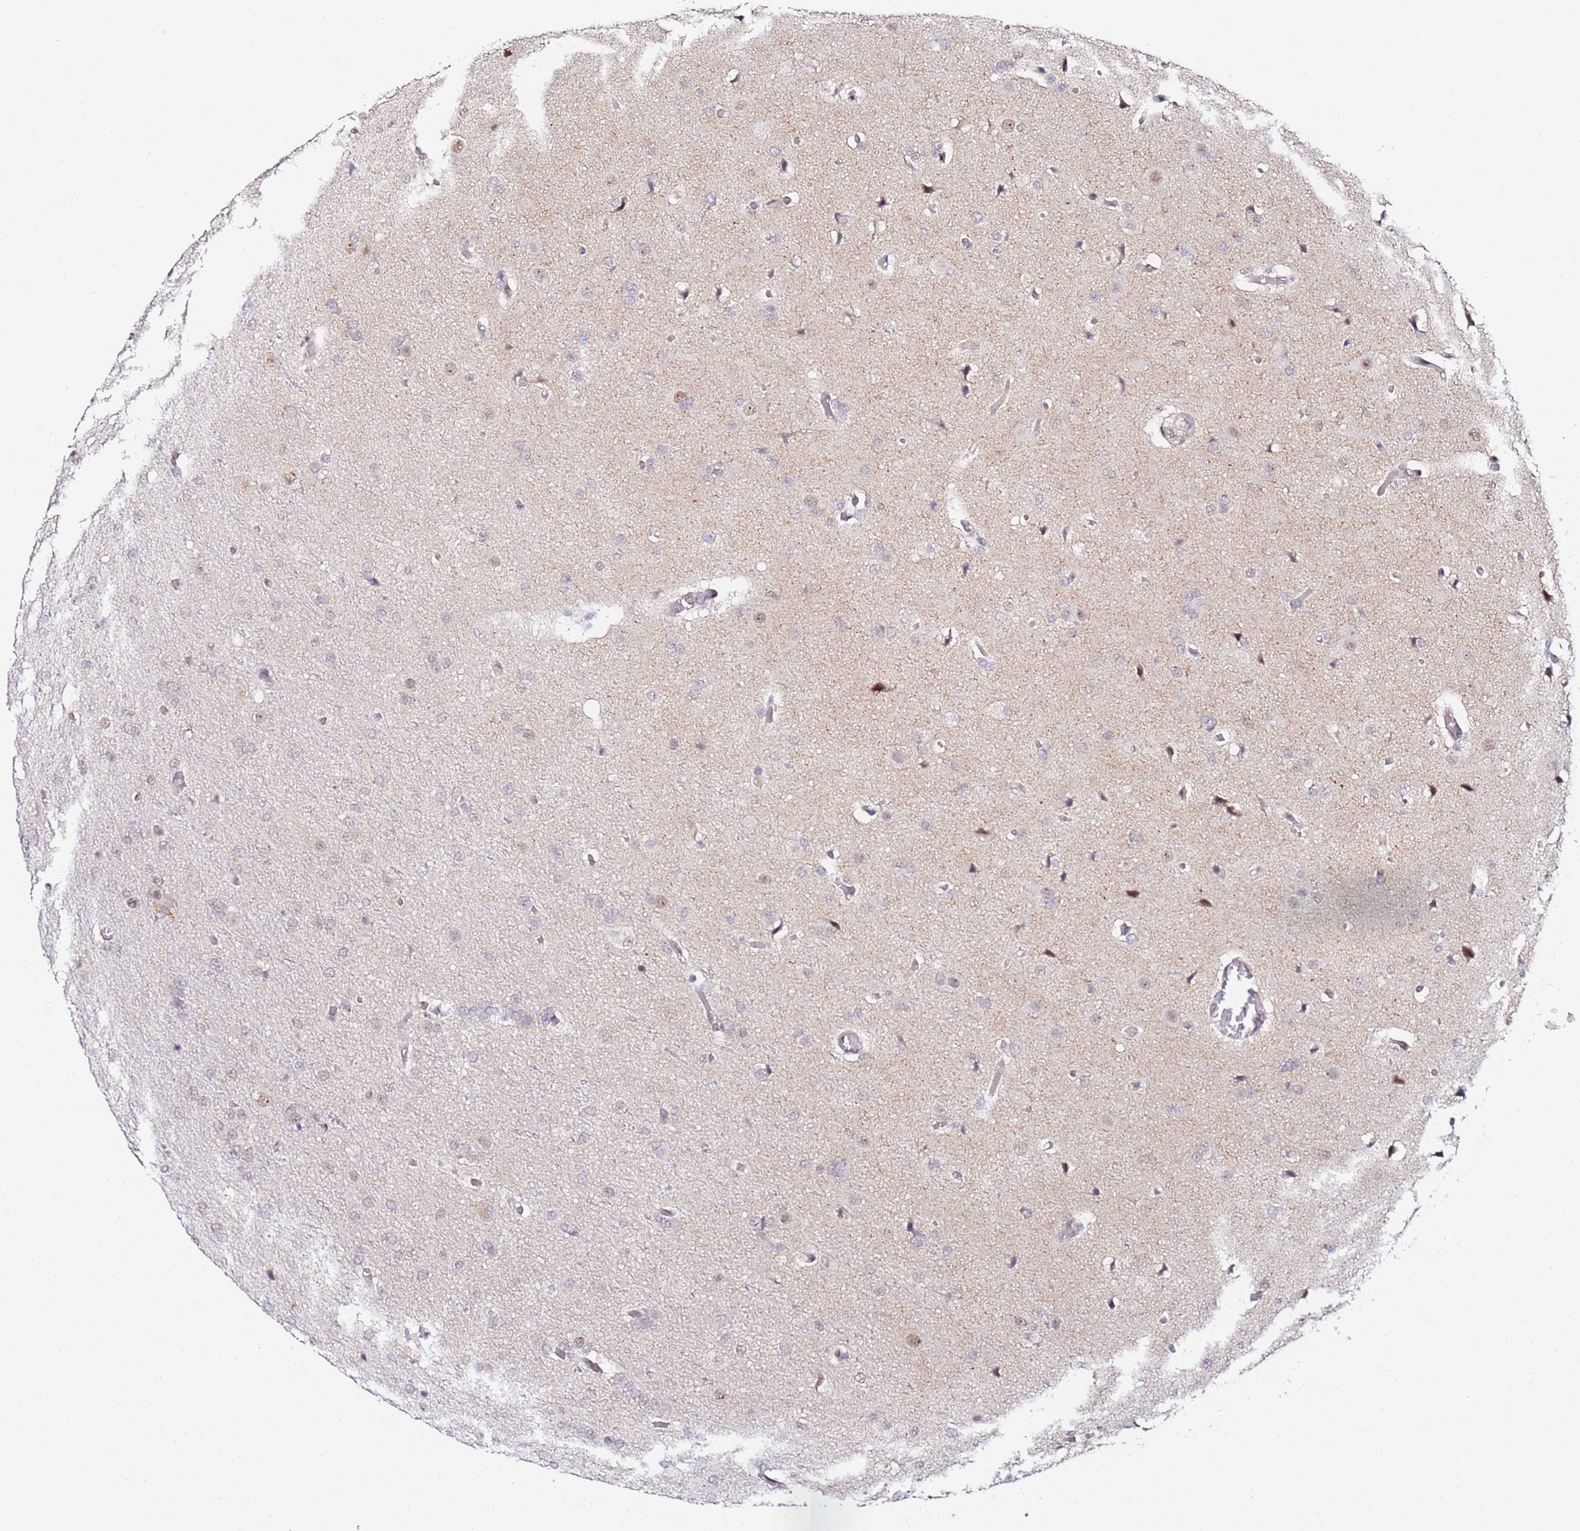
{"staining": {"intensity": "negative", "quantity": "none", "location": "none"}, "tissue": "glioma", "cell_type": "Tumor cells", "image_type": "cancer", "snomed": [{"axis": "morphology", "description": "Glioma, malignant, High grade"}, {"axis": "topography", "description": "Brain"}], "caption": "Immunohistochemical staining of human glioma shows no significant staining in tumor cells. (Brightfield microscopy of DAB (3,3'-diaminobenzidine) immunohistochemistry at high magnification).", "gene": "LSM3", "patient": {"sex": "female", "age": 74}}